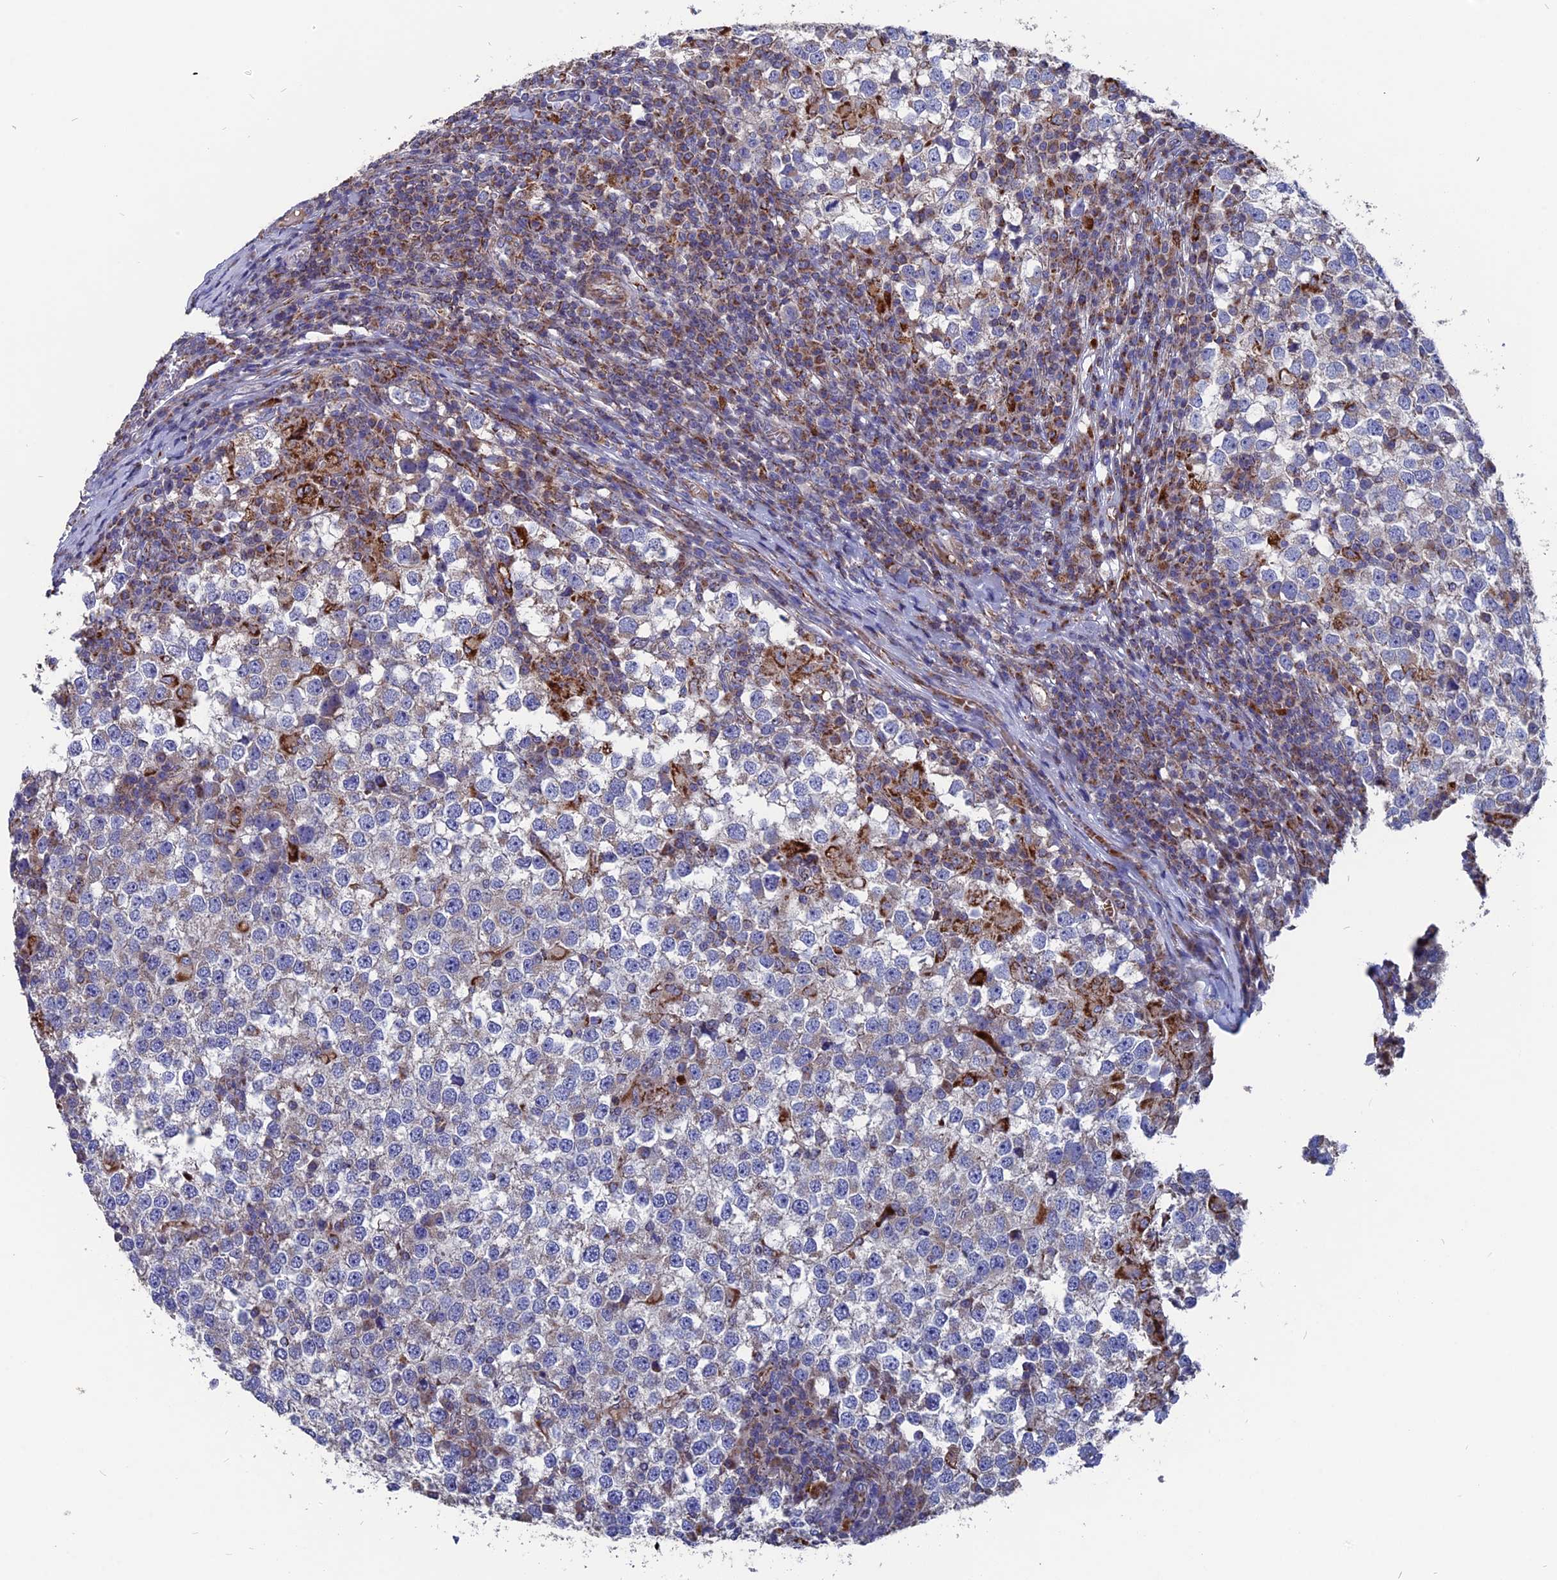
{"staining": {"intensity": "negative", "quantity": "none", "location": "none"}, "tissue": "testis cancer", "cell_type": "Tumor cells", "image_type": "cancer", "snomed": [{"axis": "morphology", "description": "Seminoma, NOS"}, {"axis": "topography", "description": "Testis"}], "caption": "This micrograph is of seminoma (testis) stained with IHC to label a protein in brown with the nuclei are counter-stained blue. There is no positivity in tumor cells.", "gene": "TGFA", "patient": {"sex": "male", "age": 65}}